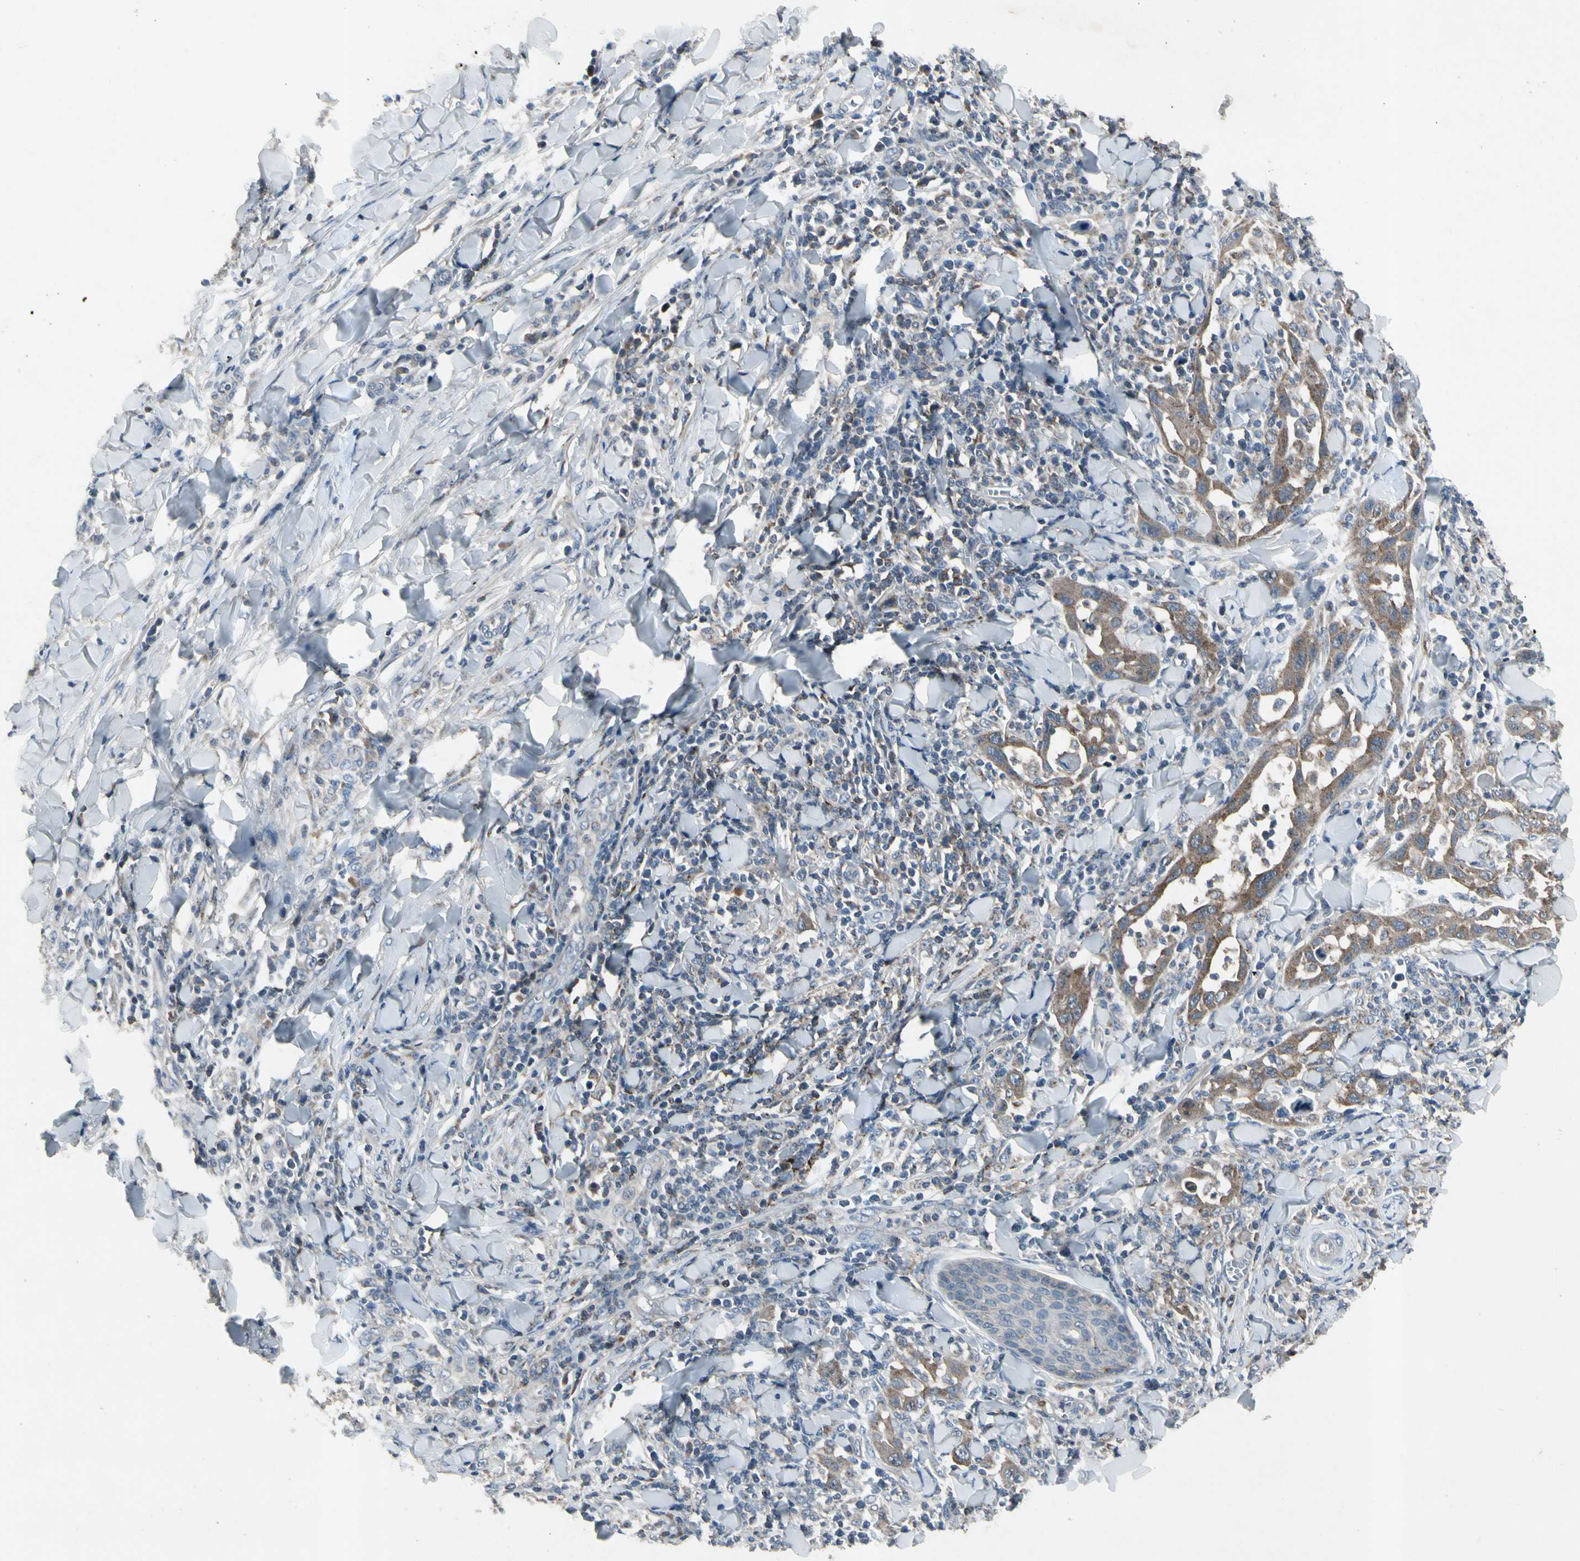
{"staining": {"intensity": "moderate", "quantity": ">75%", "location": "cytoplasmic/membranous"}, "tissue": "skin cancer", "cell_type": "Tumor cells", "image_type": "cancer", "snomed": [{"axis": "morphology", "description": "Squamous cell carcinoma, NOS"}, {"axis": "topography", "description": "Skin"}], "caption": "Immunohistochemistry (IHC) staining of skin squamous cell carcinoma, which shows medium levels of moderate cytoplasmic/membranous staining in approximately >75% of tumor cells indicating moderate cytoplasmic/membranous protein positivity. The staining was performed using DAB (3,3'-diaminobenzidine) (brown) for protein detection and nuclei were counterstained in hematoxylin (blue).", "gene": "NMI", "patient": {"sex": "male", "age": 24}}